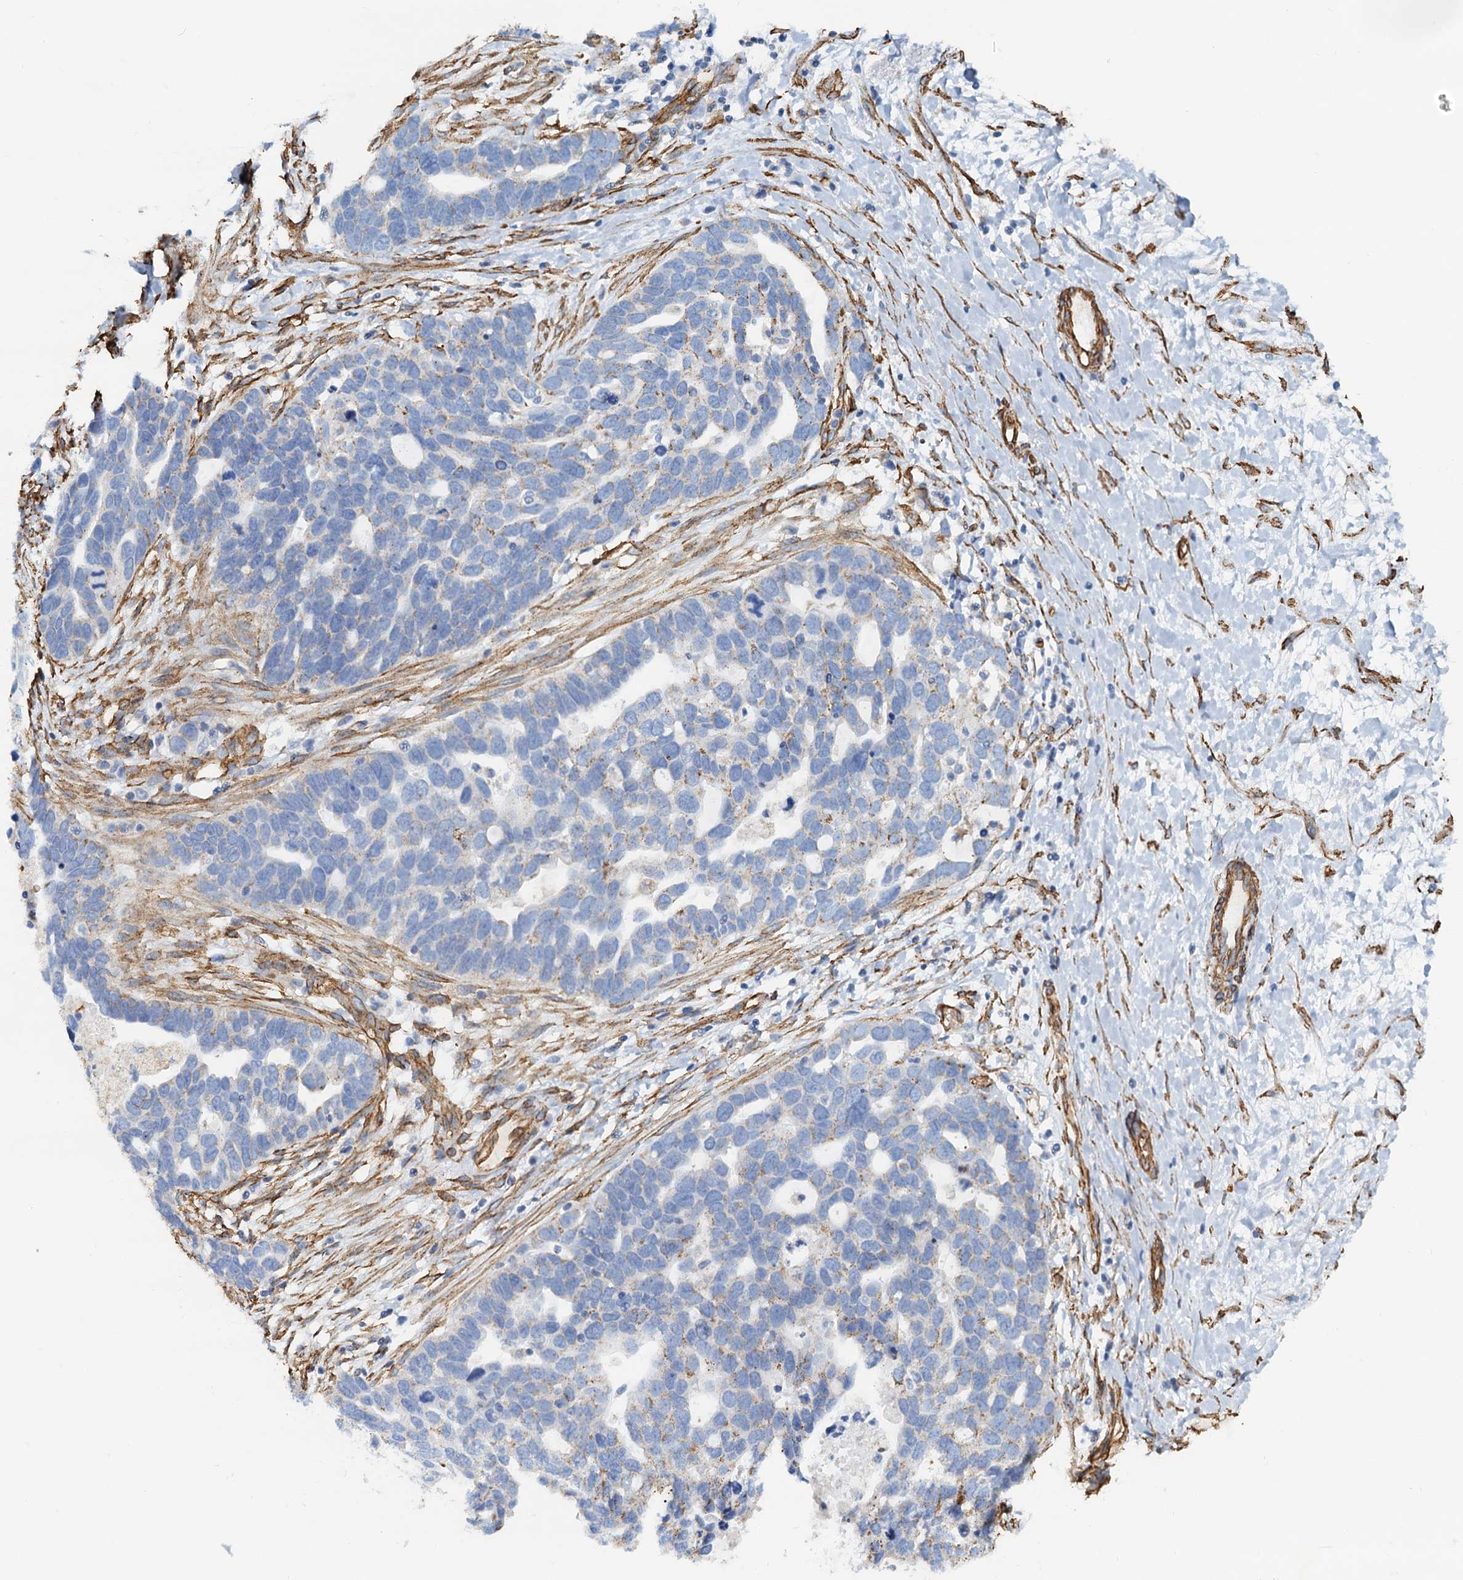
{"staining": {"intensity": "negative", "quantity": "none", "location": "none"}, "tissue": "ovarian cancer", "cell_type": "Tumor cells", "image_type": "cancer", "snomed": [{"axis": "morphology", "description": "Cystadenocarcinoma, serous, NOS"}, {"axis": "topography", "description": "Ovary"}], "caption": "DAB immunohistochemical staining of human ovarian cancer (serous cystadenocarcinoma) shows no significant positivity in tumor cells. (DAB (3,3'-diaminobenzidine) IHC, high magnification).", "gene": "DGKG", "patient": {"sex": "female", "age": 54}}